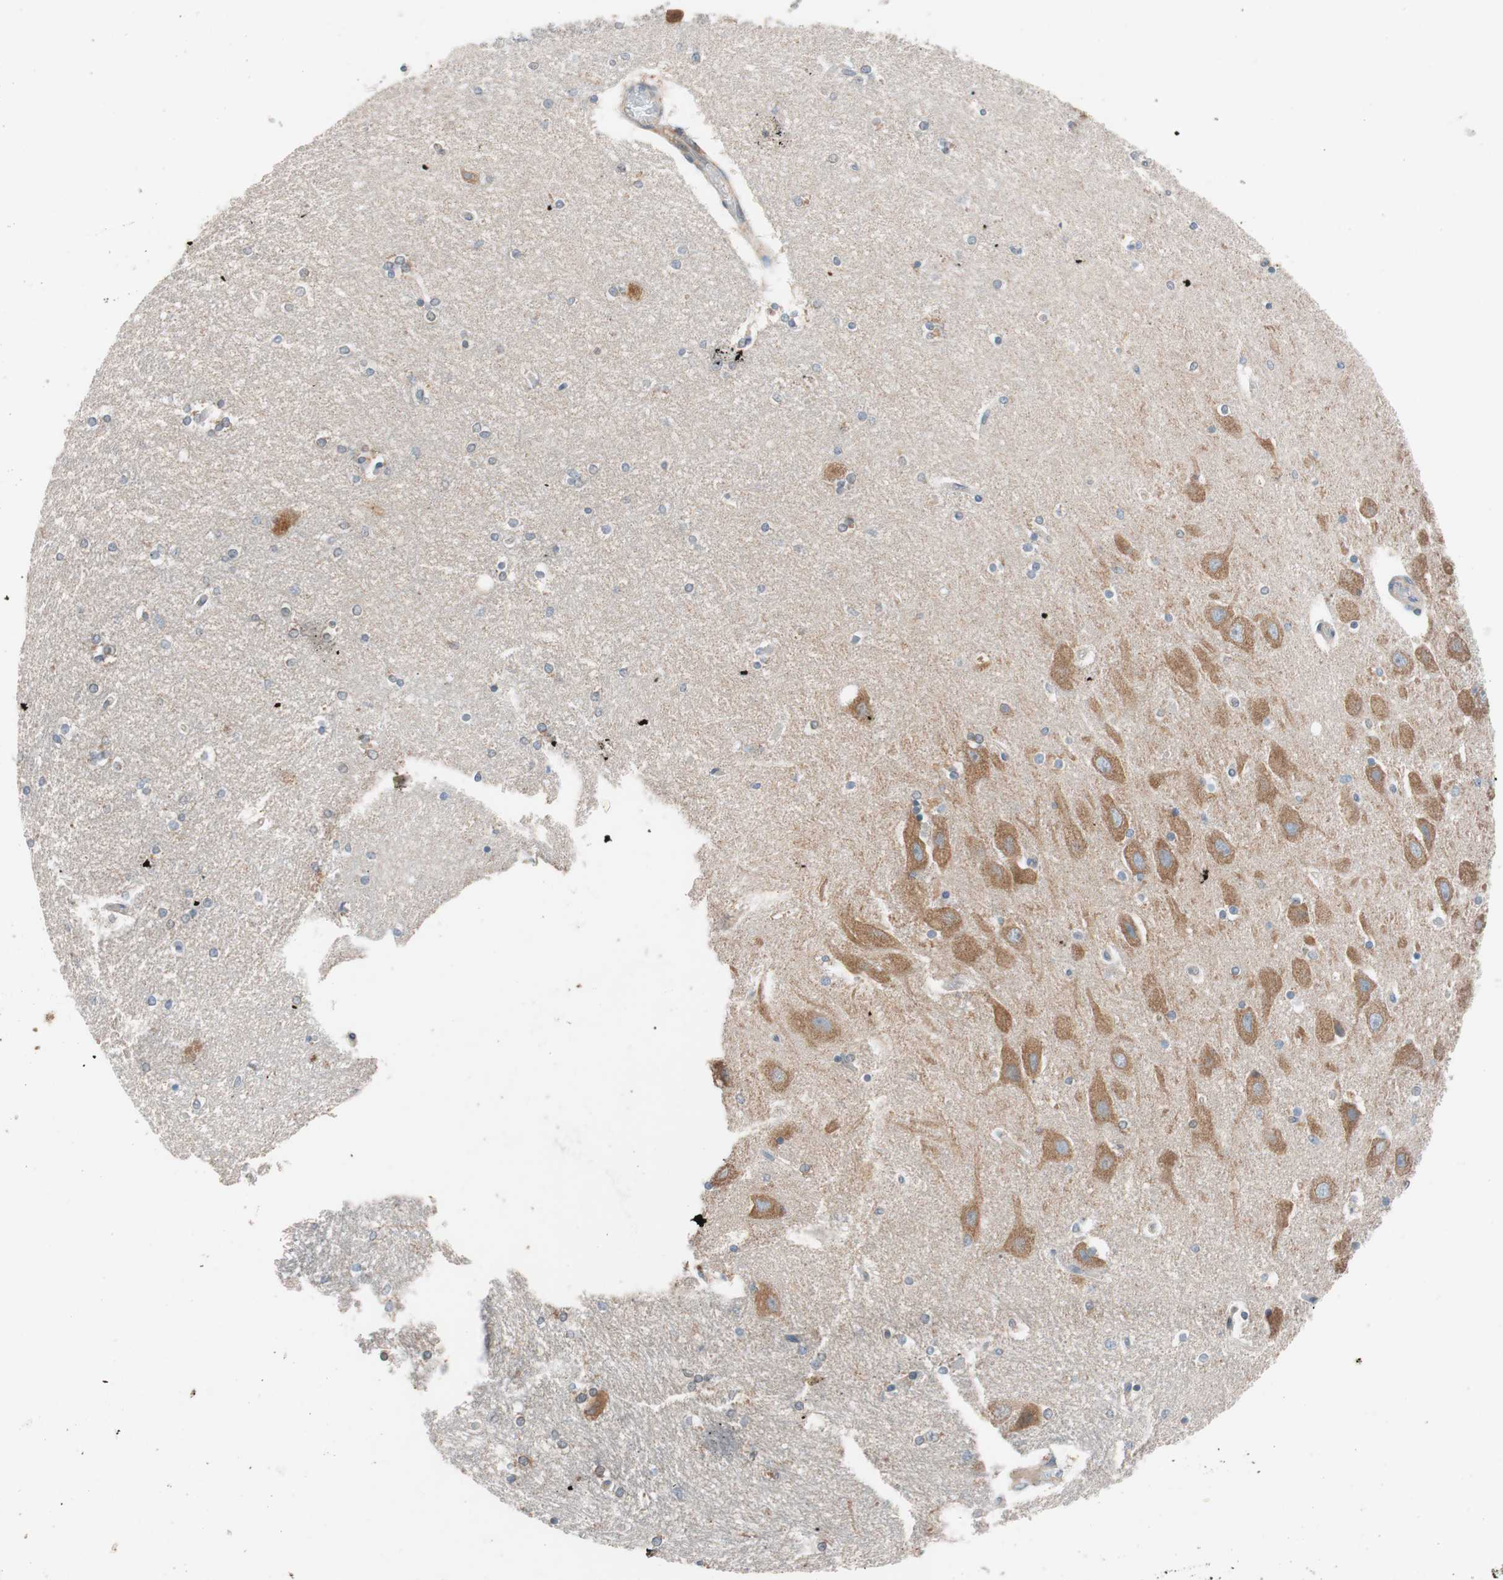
{"staining": {"intensity": "strong", "quantity": "25%-75%", "location": "cytoplasmic/membranous"}, "tissue": "hippocampus", "cell_type": "Glial cells", "image_type": "normal", "snomed": [{"axis": "morphology", "description": "Normal tissue, NOS"}, {"axis": "topography", "description": "Hippocampus"}], "caption": "Strong cytoplasmic/membranous protein positivity is identified in approximately 25%-75% of glial cells in hippocampus.", "gene": "FAAH", "patient": {"sex": "female", "age": 54}}